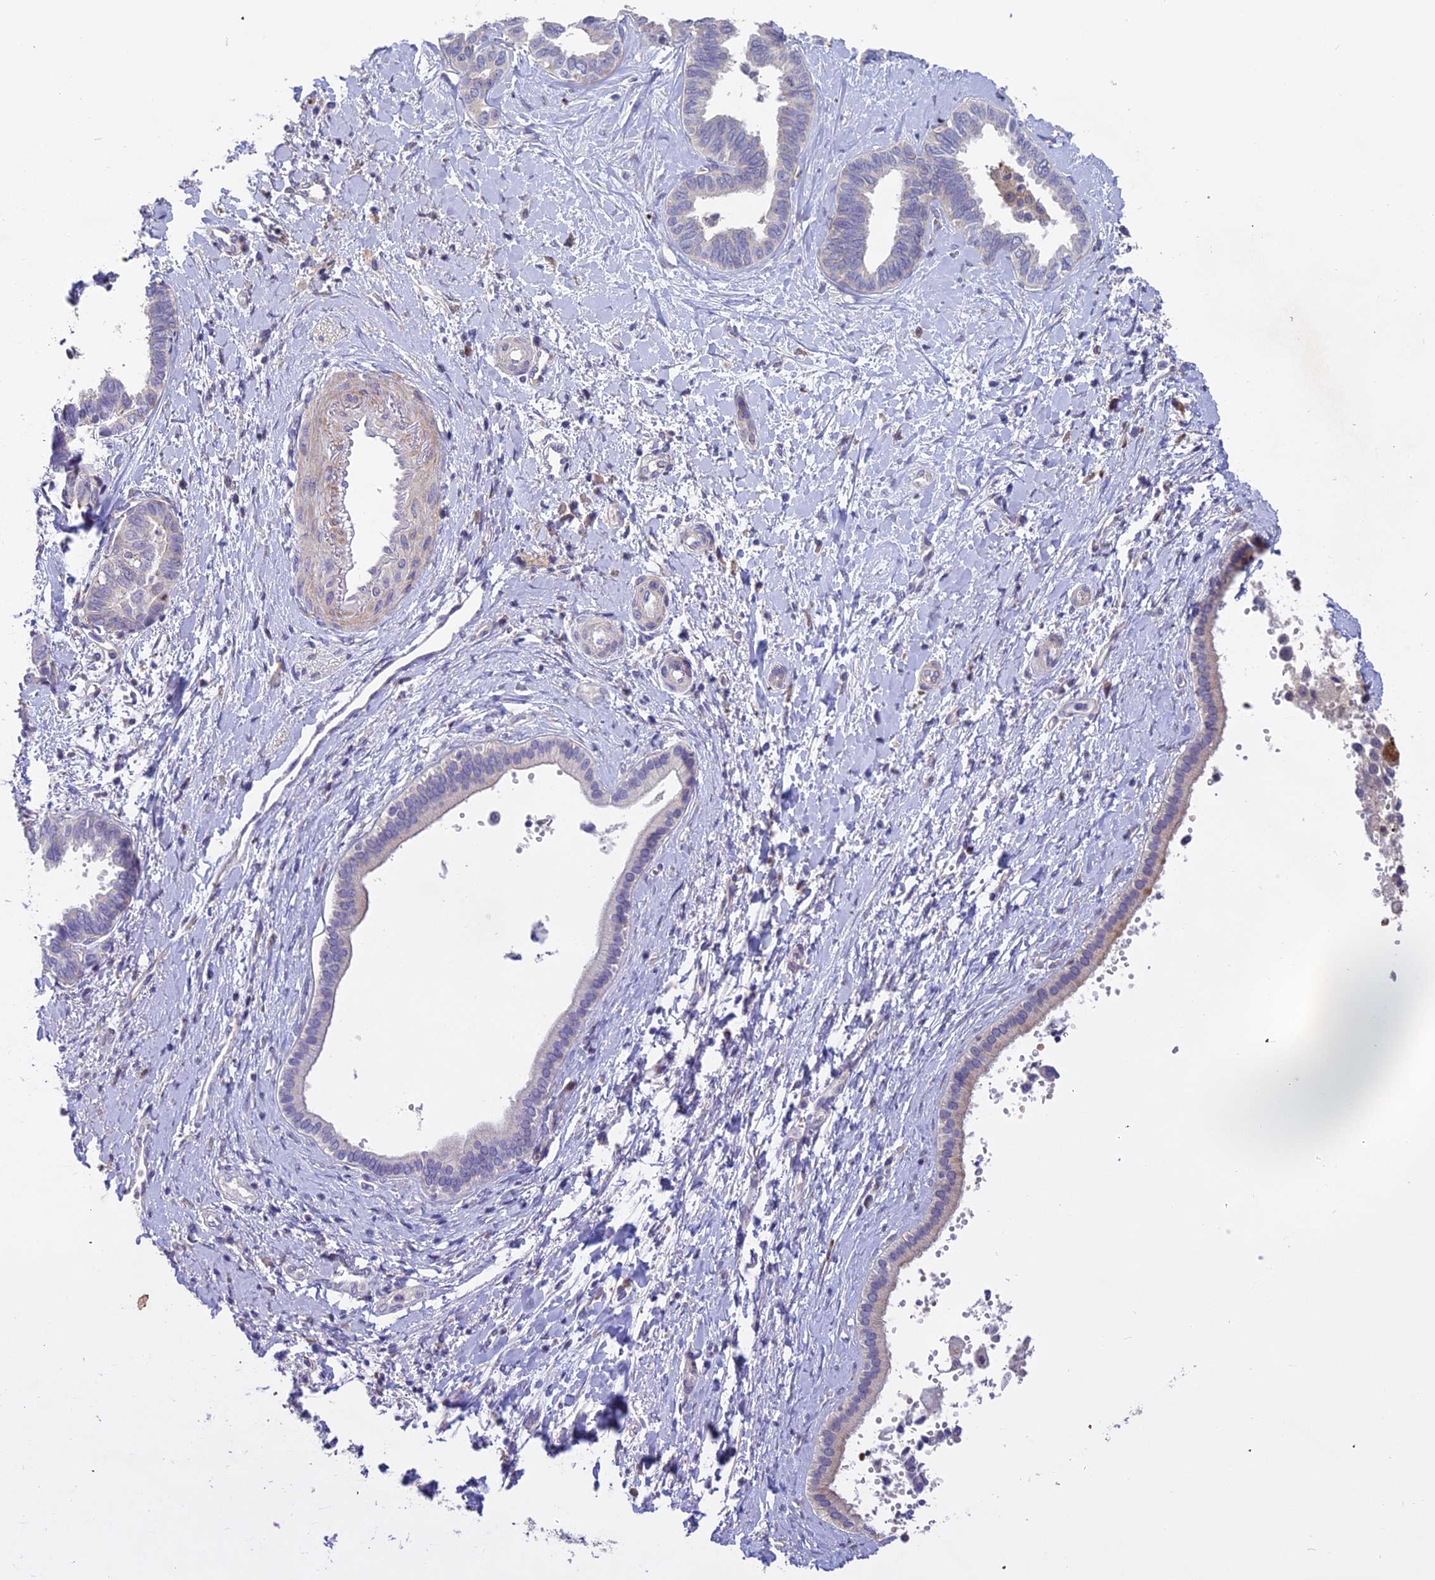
{"staining": {"intensity": "negative", "quantity": "none", "location": "none"}, "tissue": "liver cancer", "cell_type": "Tumor cells", "image_type": "cancer", "snomed": [{"axis": "morphology", "description": "Cholangiocarcinoma"}, {"axis": "topography", "description": "Liver"}], "caption": "Liver cholangiocarcinoma was stained to show a protein in brown. There is no significant expression in tumor cells.", "gene": "CENPL", "patient": {"sex": "female", "age": 77}}